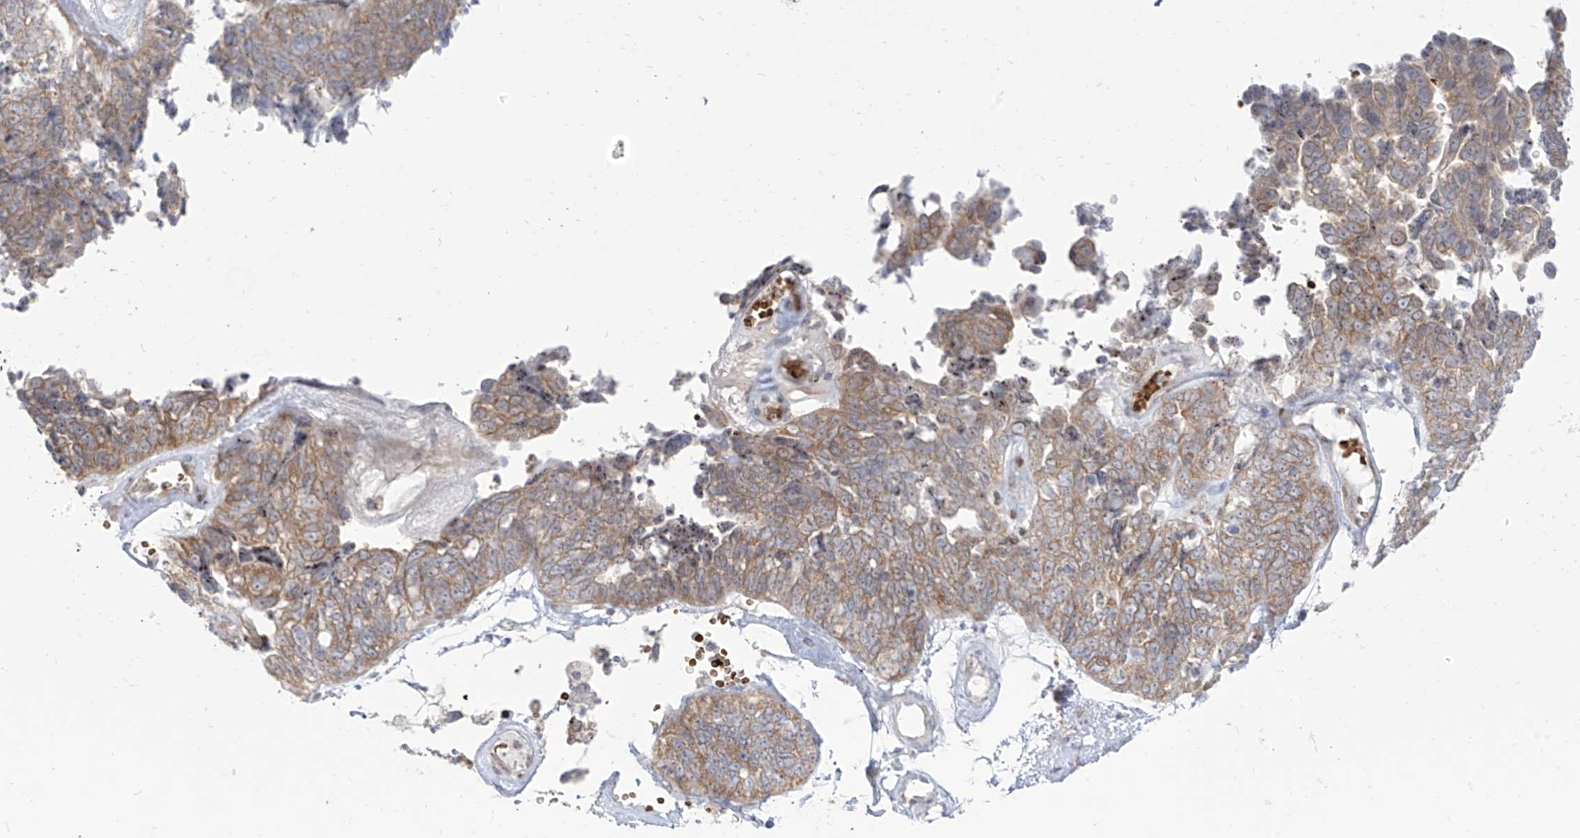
{"staining": {"intensity": "weak", "quantity": ">75%", "location": "cytoplasmic/membranous"}, "tissue": "ovarian cancer", "cell_type": "Tumor cells", "image_type": "cancer", "snomed": [{"axis": "morphology", "description": "Cystadenocarcinoma, serous, NOS"}, {"axis": "topography", "description": "Ovary"}], "caption": "This is a histology image of immunohistochemistry (IHC) staining of ovarian serous cystadenocarcinoma, which shows weak expression in the cytoplasmic/membranous of tumor cells.", "gene": "ARHGEF40", "patient": {"sex": "female", "age": 79}}